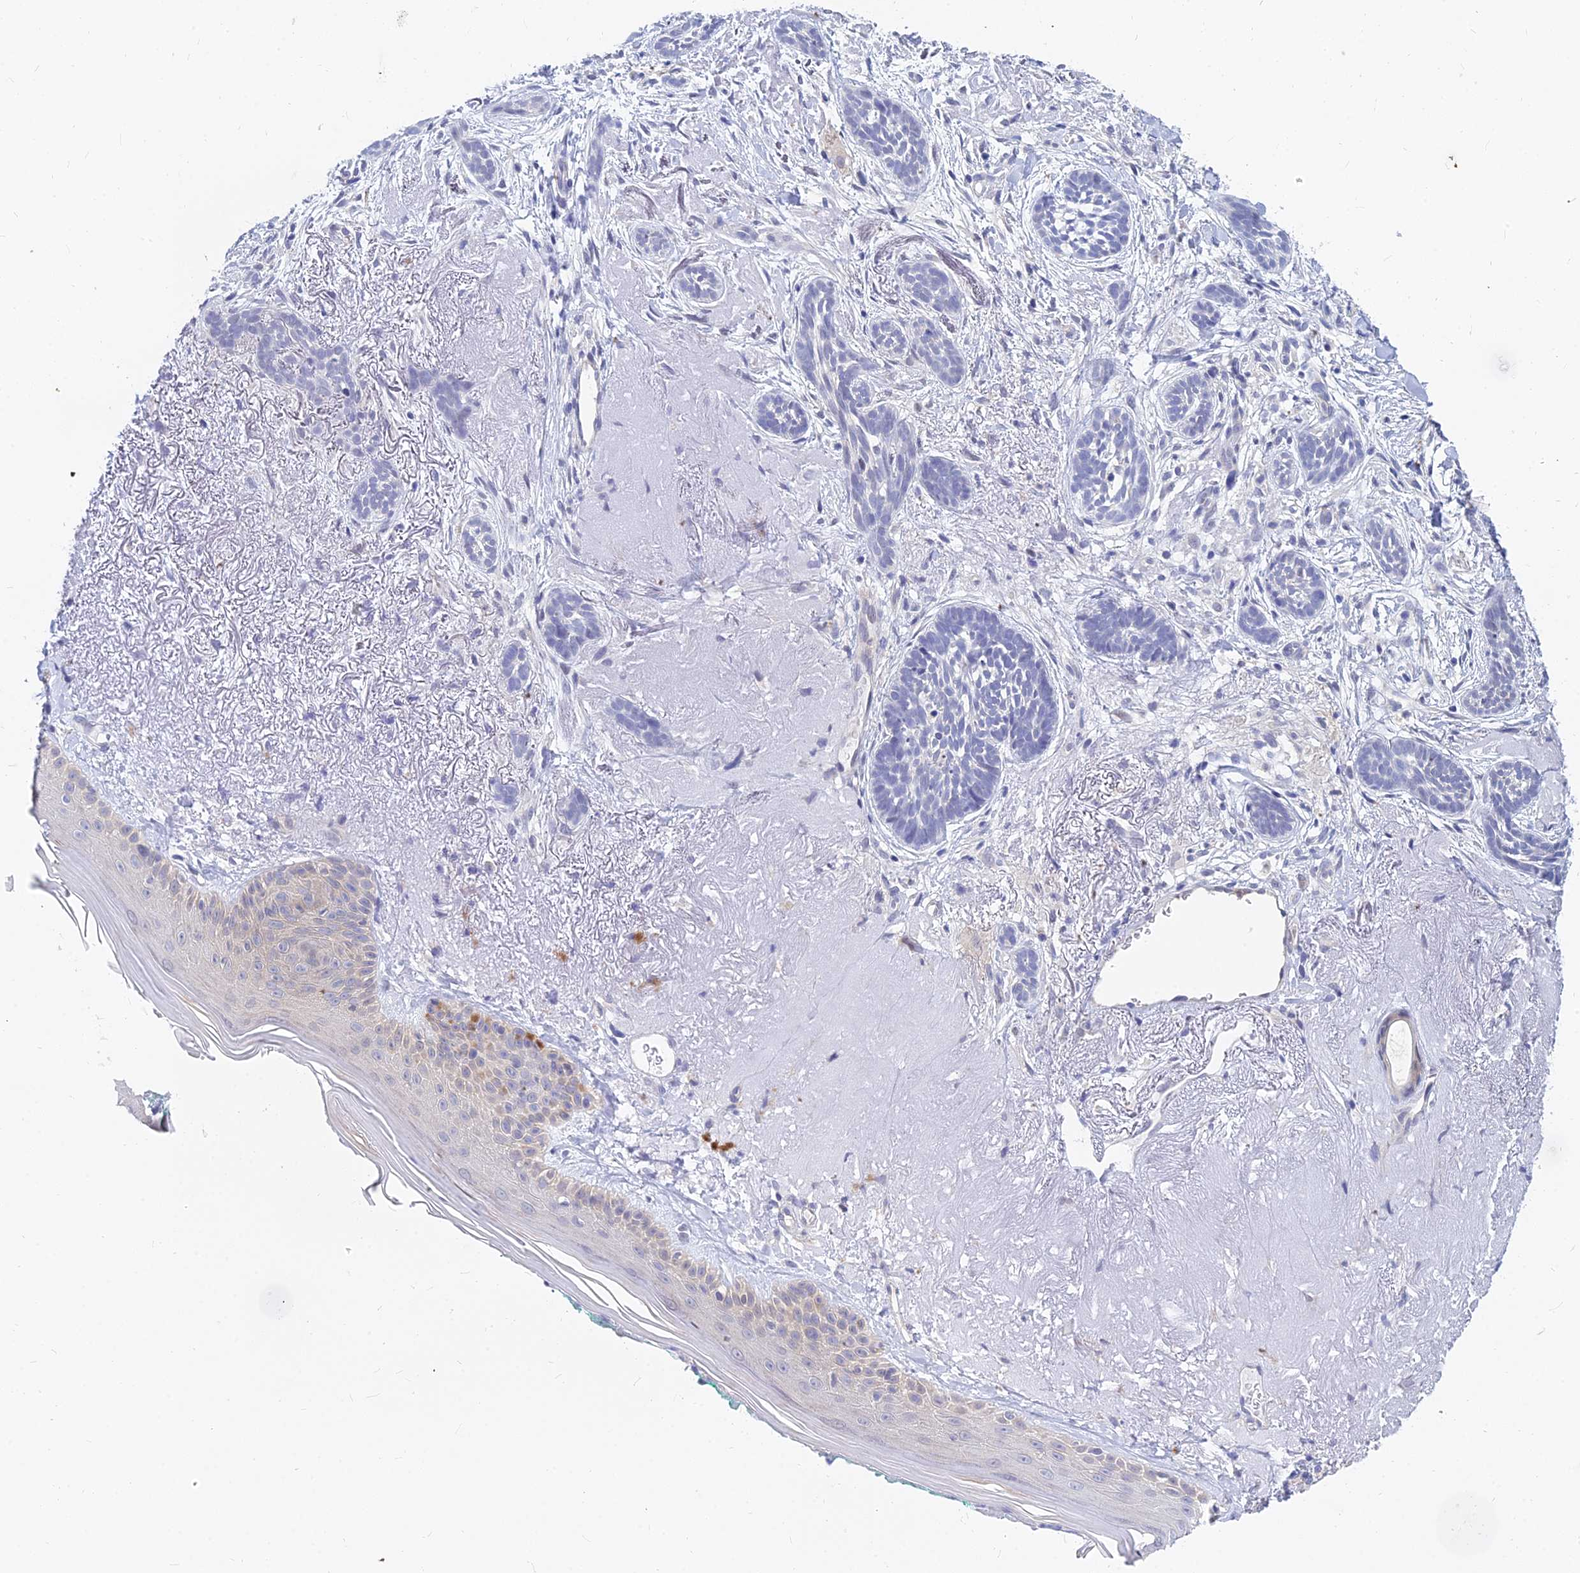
{"staining": {"intensity": "negative", "quantity": "none", "location": "none"}, "tissue": "skin cancer", "cell_type": "Tumor cells", "image_type": "cancer", "snomed": [{"axis": "morphology", "description": "Basal cell carcinoma"}, {"axis": "topography", "description": "Skin"}], "caption": "The histopathology image shows no staining of tumor cells in basal cell carcinoma (skin).", "gene": "B3GALT4", "patient": {"sex": "male", "age": 71}}